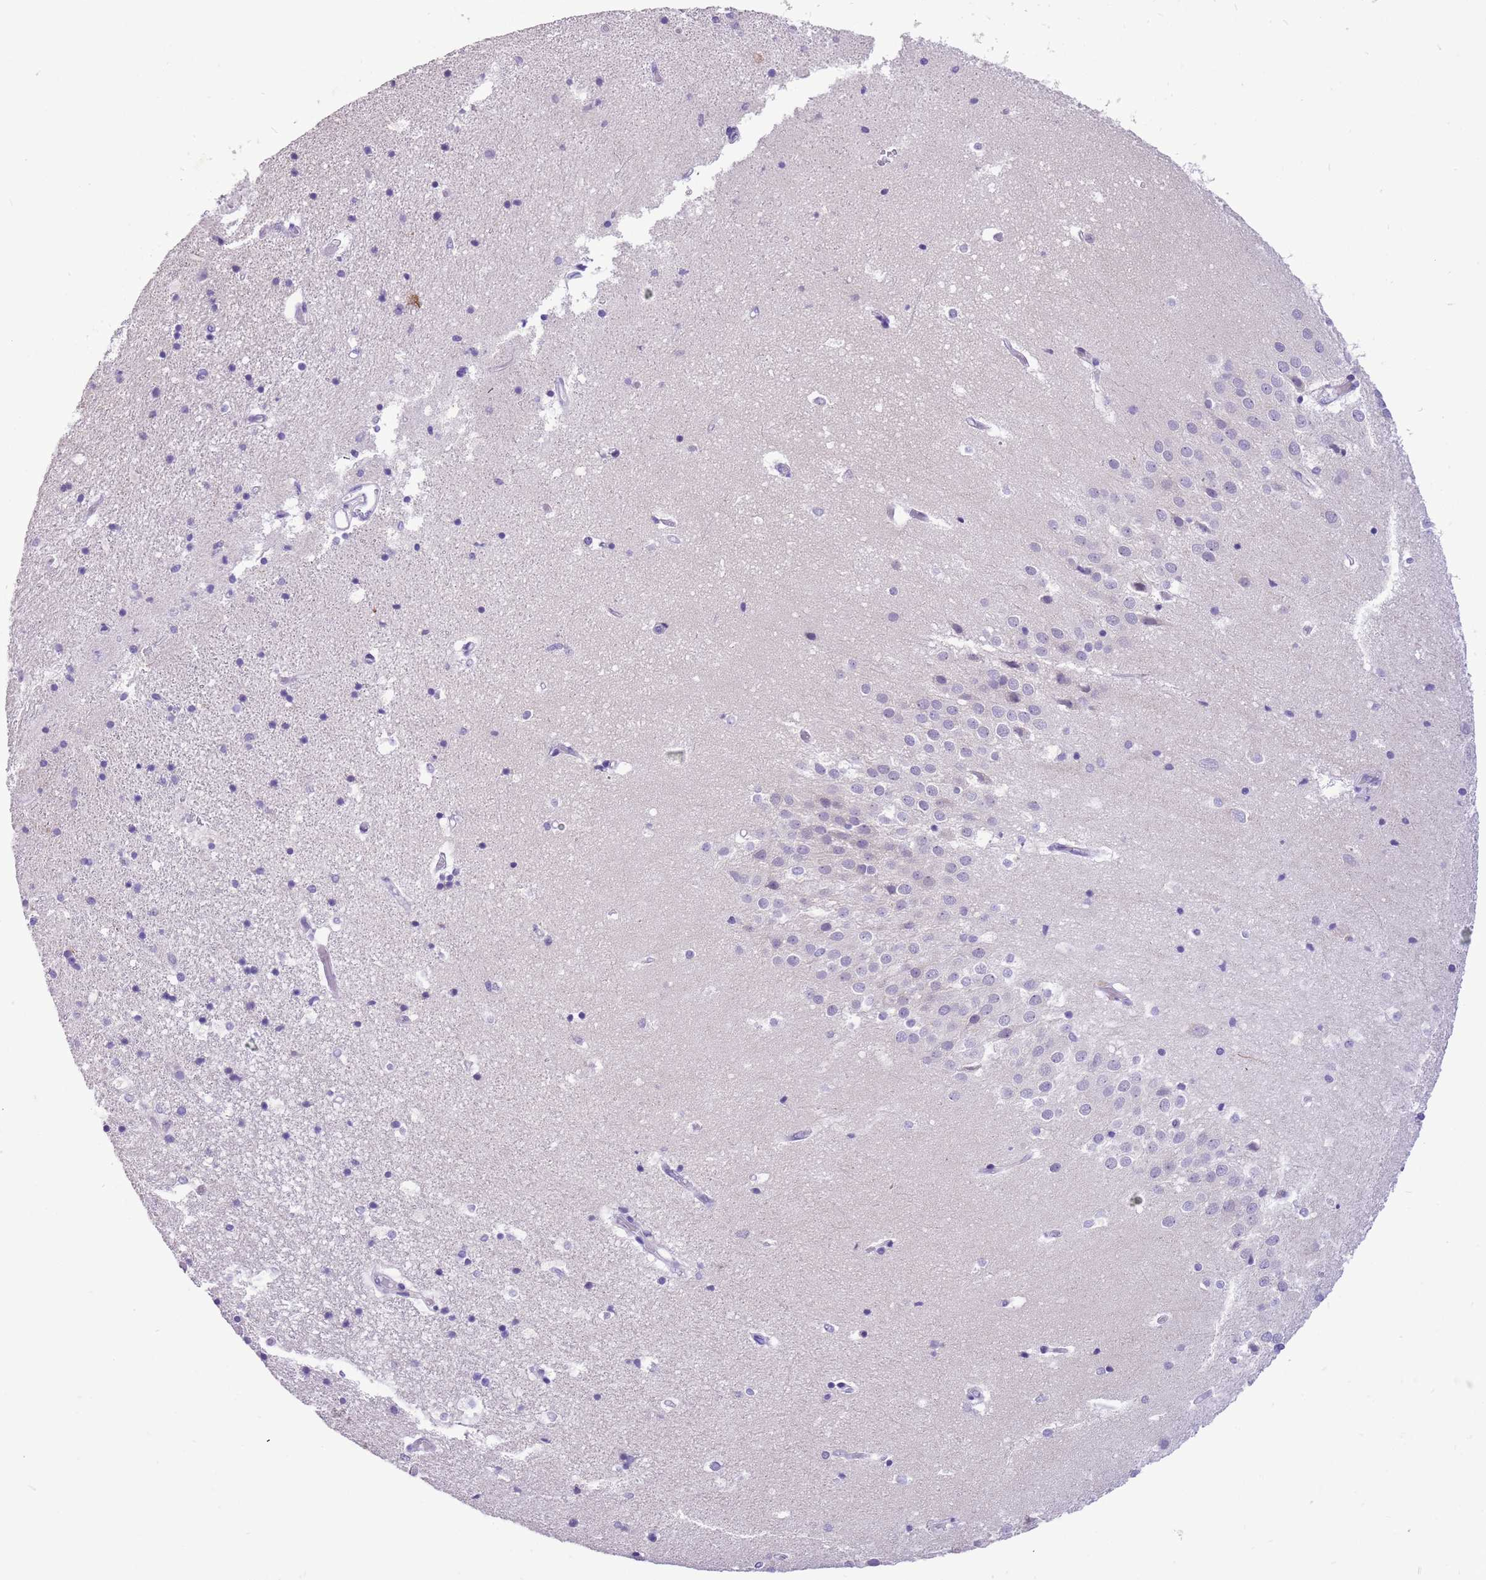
{"staining": {"intensity": "negative", "quantity": "none", "location": "none"}, "tissue": "hippocampus", "cell_type": "Glial cells", "image_type": "normal", "snomed": [{"axis": "morphology", "description": "Normal tissue, NOS"}, {"axis": "topography", "description": "Hippocampus"}], "caption": "The photomicrograph reveals no staining of glial cells in benign hippocampus.", "gene": "R3HDM4", "patient": {"sex": "female", "age": 52}}